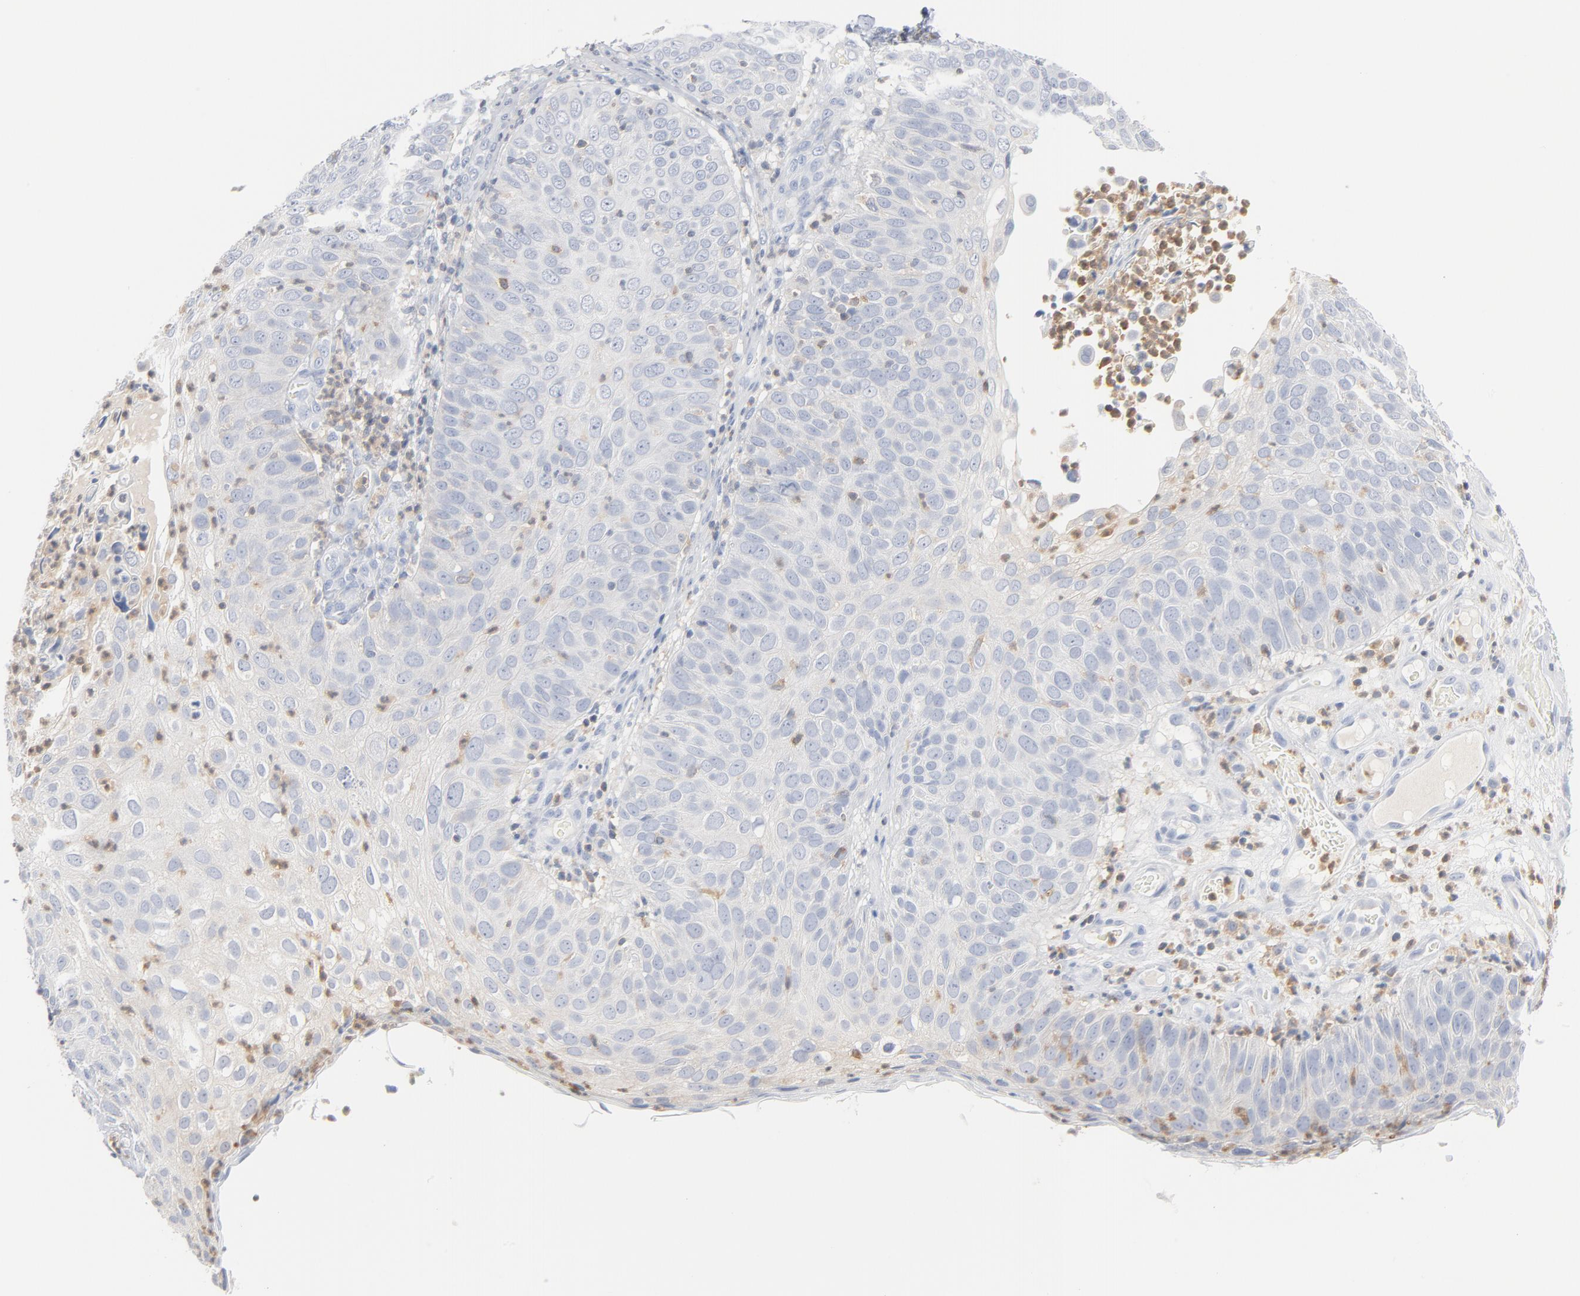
{"staining": {"intensity": "negative", "quantity": "none", "location": "none"}, "tissue": "skin cancer", "cell_type": "Tumor cells", "image_type": "cancer", "snomed": [{"axis": "morphology", "description": "Squamous cell carcinoma, NOS"}, {"axis": "topography", "description": "Skin"}], "caption": "The IHC micrograph has no significant positivity in tumor cells of squamous cell carcinoma (skin) tissue. (DAB (3,3'-diaminobenzidine) IHC with hematoxylin counter stain).", "gene": "PTK2B", "patient": {"sex": "male", "age": 87}}